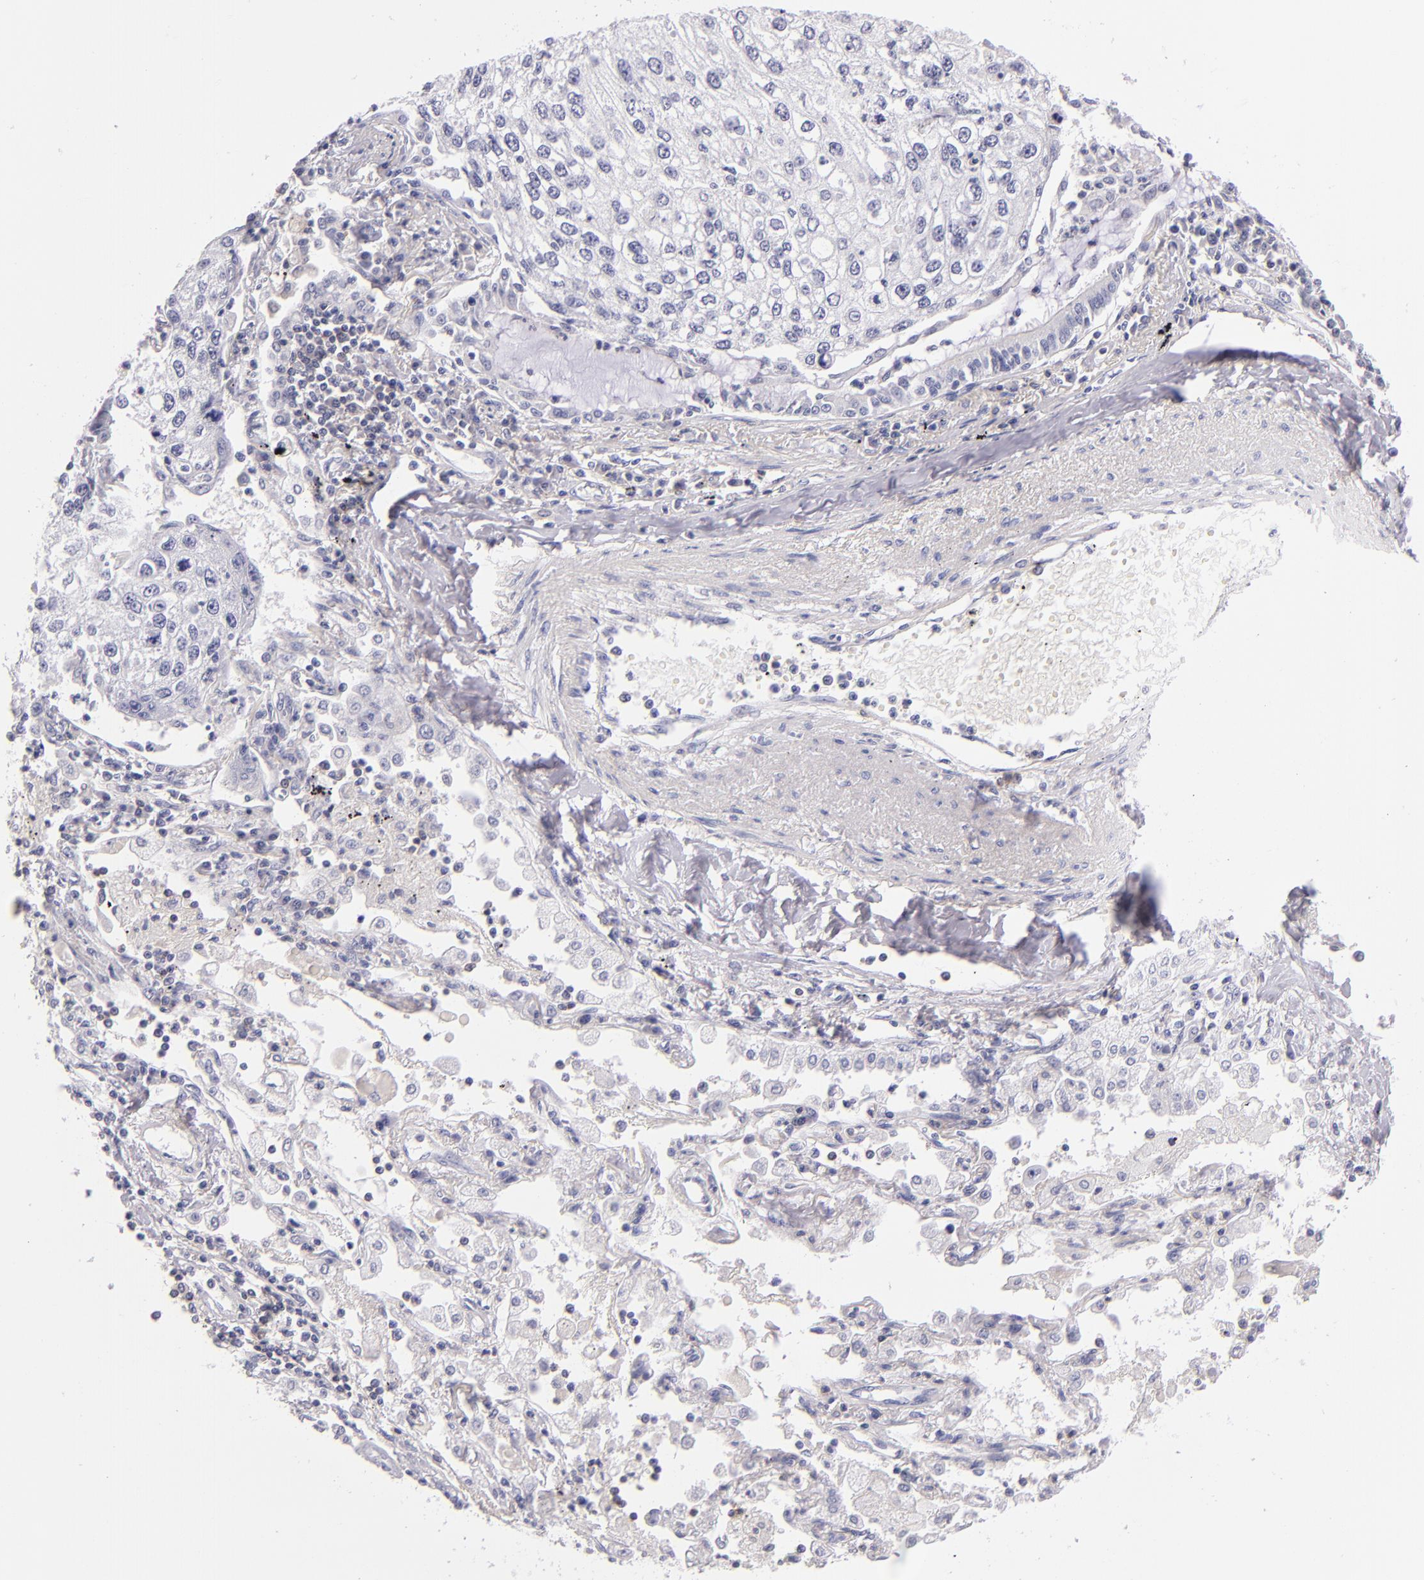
{"staining": {"intensity": "negative", "quantity": "none", "location": "none"}, "tissue": "lung cancer", "cell_type": "Tumor cells", "image_type": "cancer", "snomed": [{"axis": "morphology", "description": "Squamous cell carcinoma, NOS"}, {"axis": "topography", "description": "Lung"}], "caption": "Immunohistochemistry (IHC) micrograph of lung squamous cell carcinoma stained for a protein (brown), which shows no expression in tumor cells.", "gene": "CD48", "patient": {"sex": "male", "age": 75}}